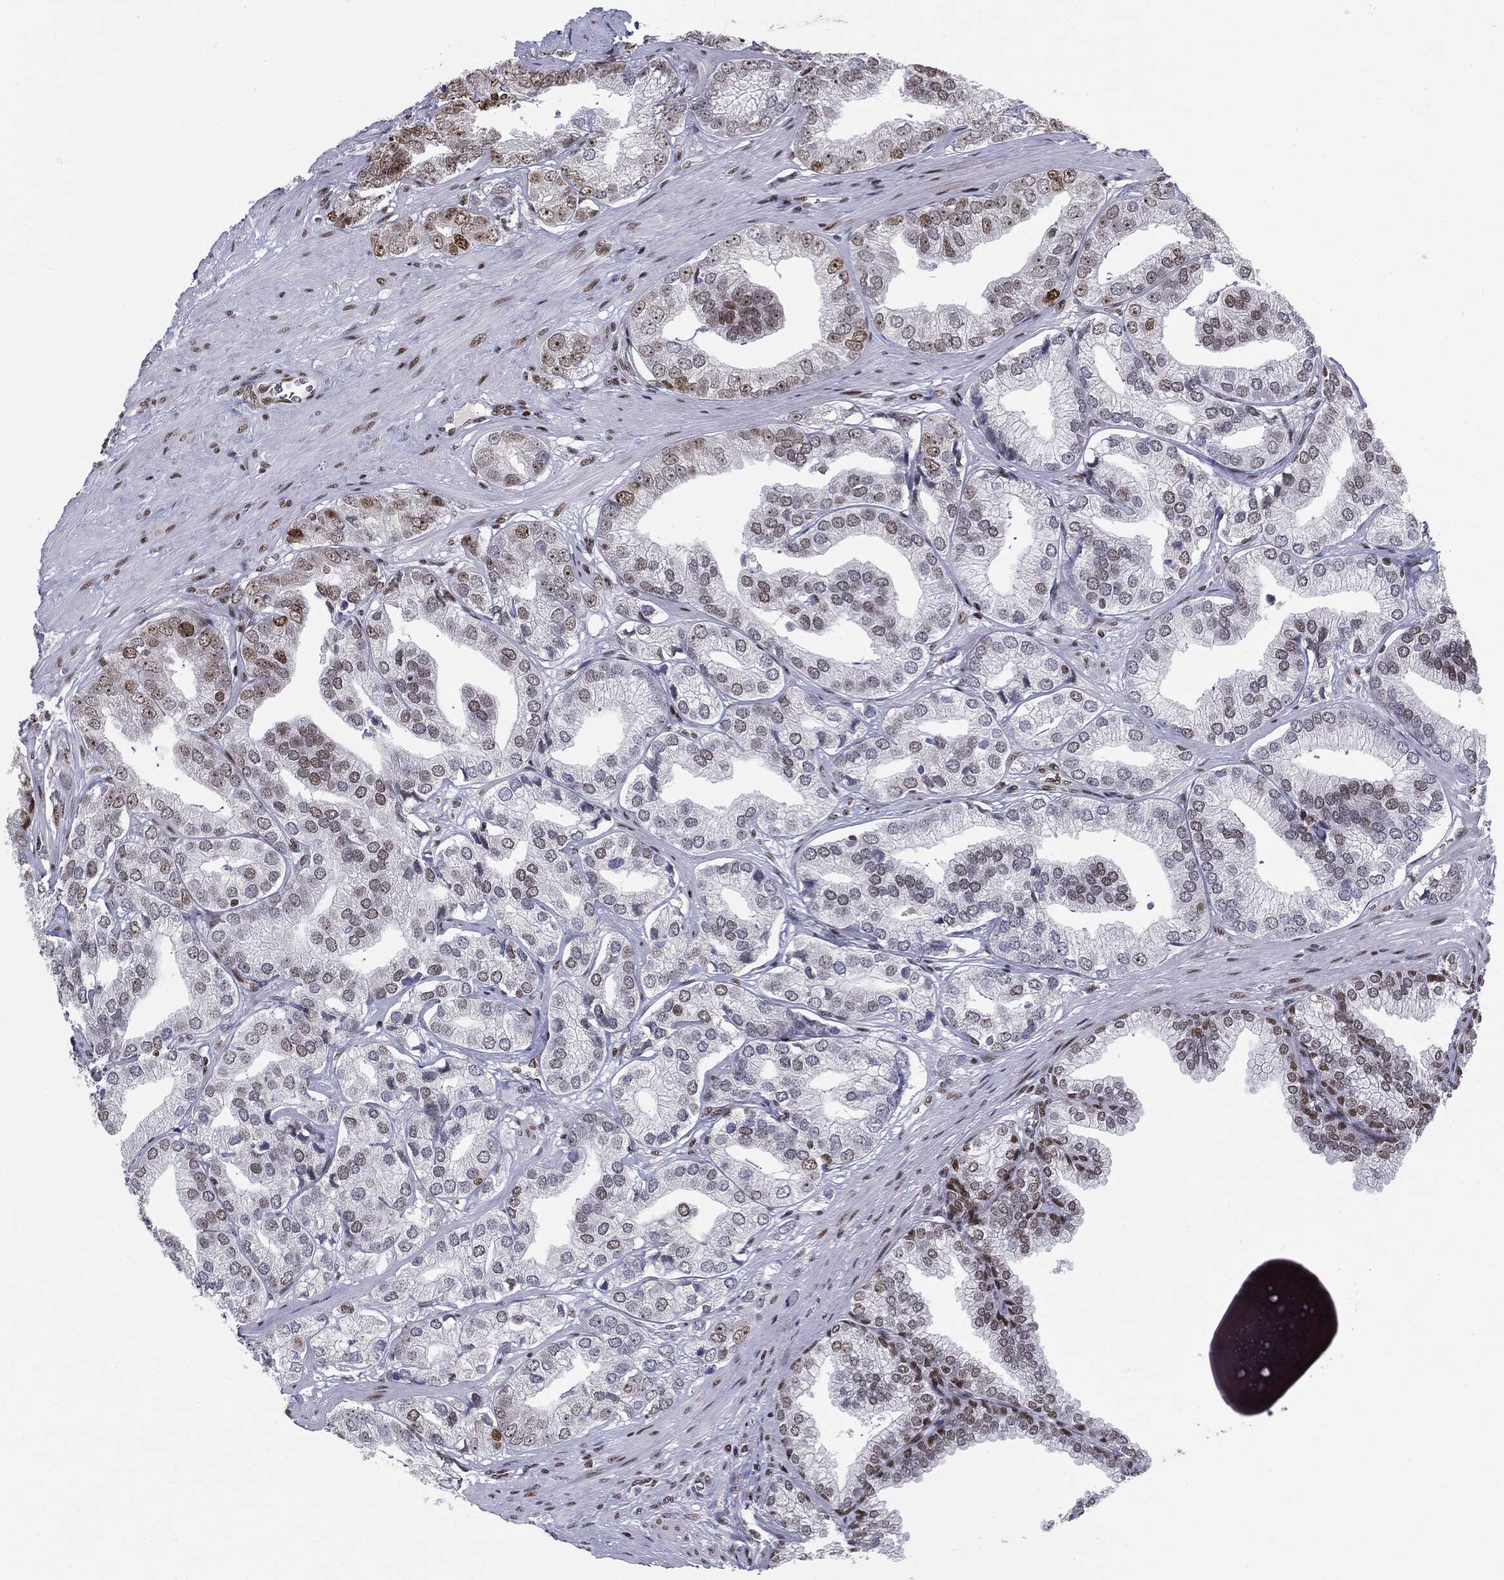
{"staining": {"intensity": "weak", "quantity": "<25%", "location": "nuclear"}, "tissue": "prostate cancer", "cell_type": "Tumor cells", "image_type": "cancer", "snomed": [{"axis": "morphology", "description": "Adenocarcinoma, High grade"}, {"axis": "topography", "description": "Prostate"}], "caption": "This is an immunohistochemistry (IHC) image of human high-grade adenocarcinoma (prostate). There is no staining in tumor cells.", "gene": "MDC1", "patient": {"sex": "male", "age": 58}}